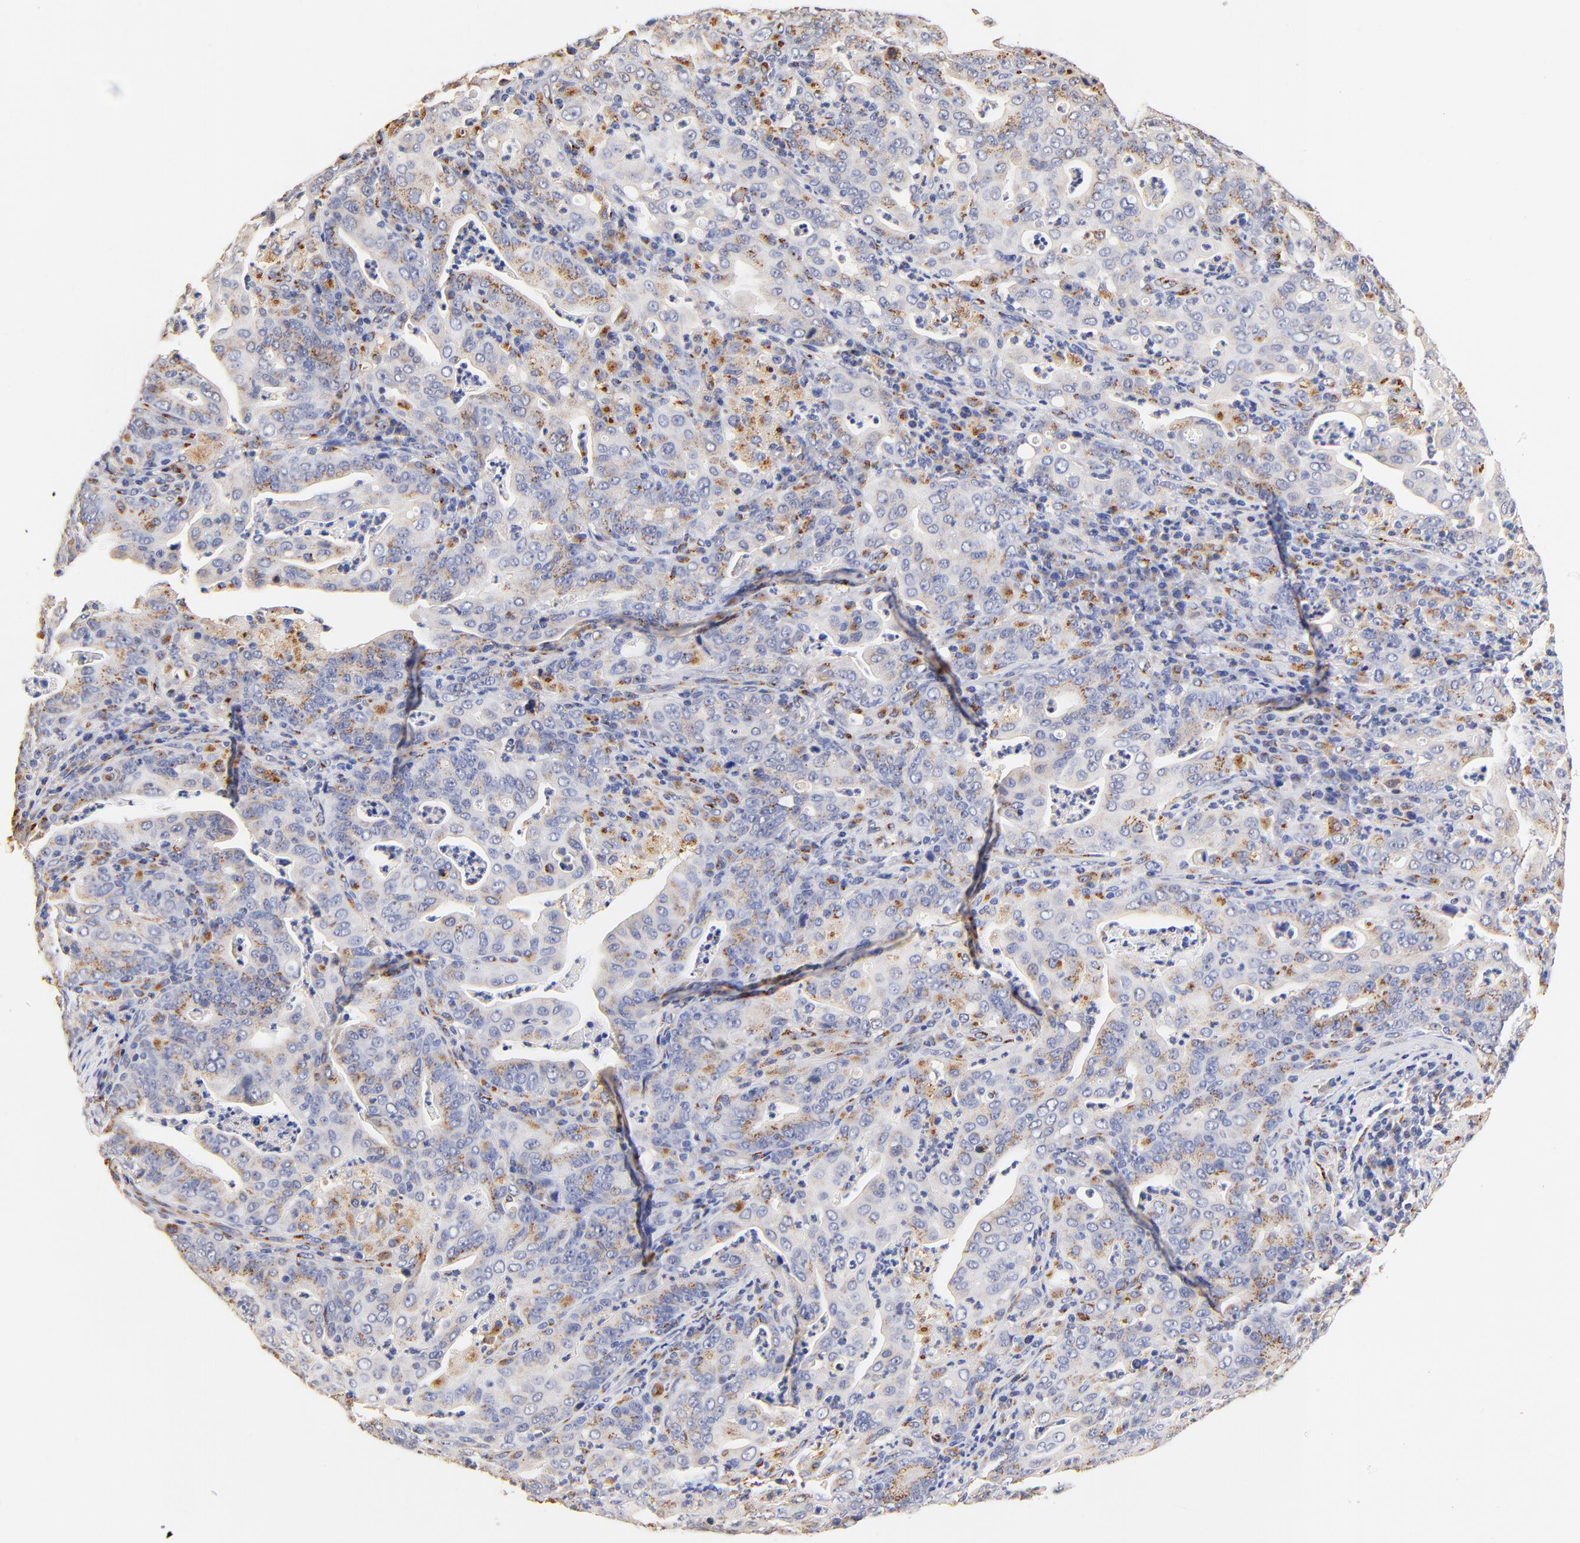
{"staining": {"intensity": "weak", "quantity": ">75%", "location": "cytoplasmic/membranous"}, "tissue": "stomach cancer", "cell_type": "Tumor cells", "image_type": "cancer", "snomed": [{"axis": "morphology", "description": "Adenocarcinoma, NOS"}, {"axis": "topography", "description": "Stomach, upper"}], "caption": "IHC of human stomach cancer (adenocarcinoma) demonstrates low levels of weak cytoplasmic/membranous staining in about >75% of tumor cells.", "gene": "FMNL3", "patient": {"sex": "female", "age": 50}}